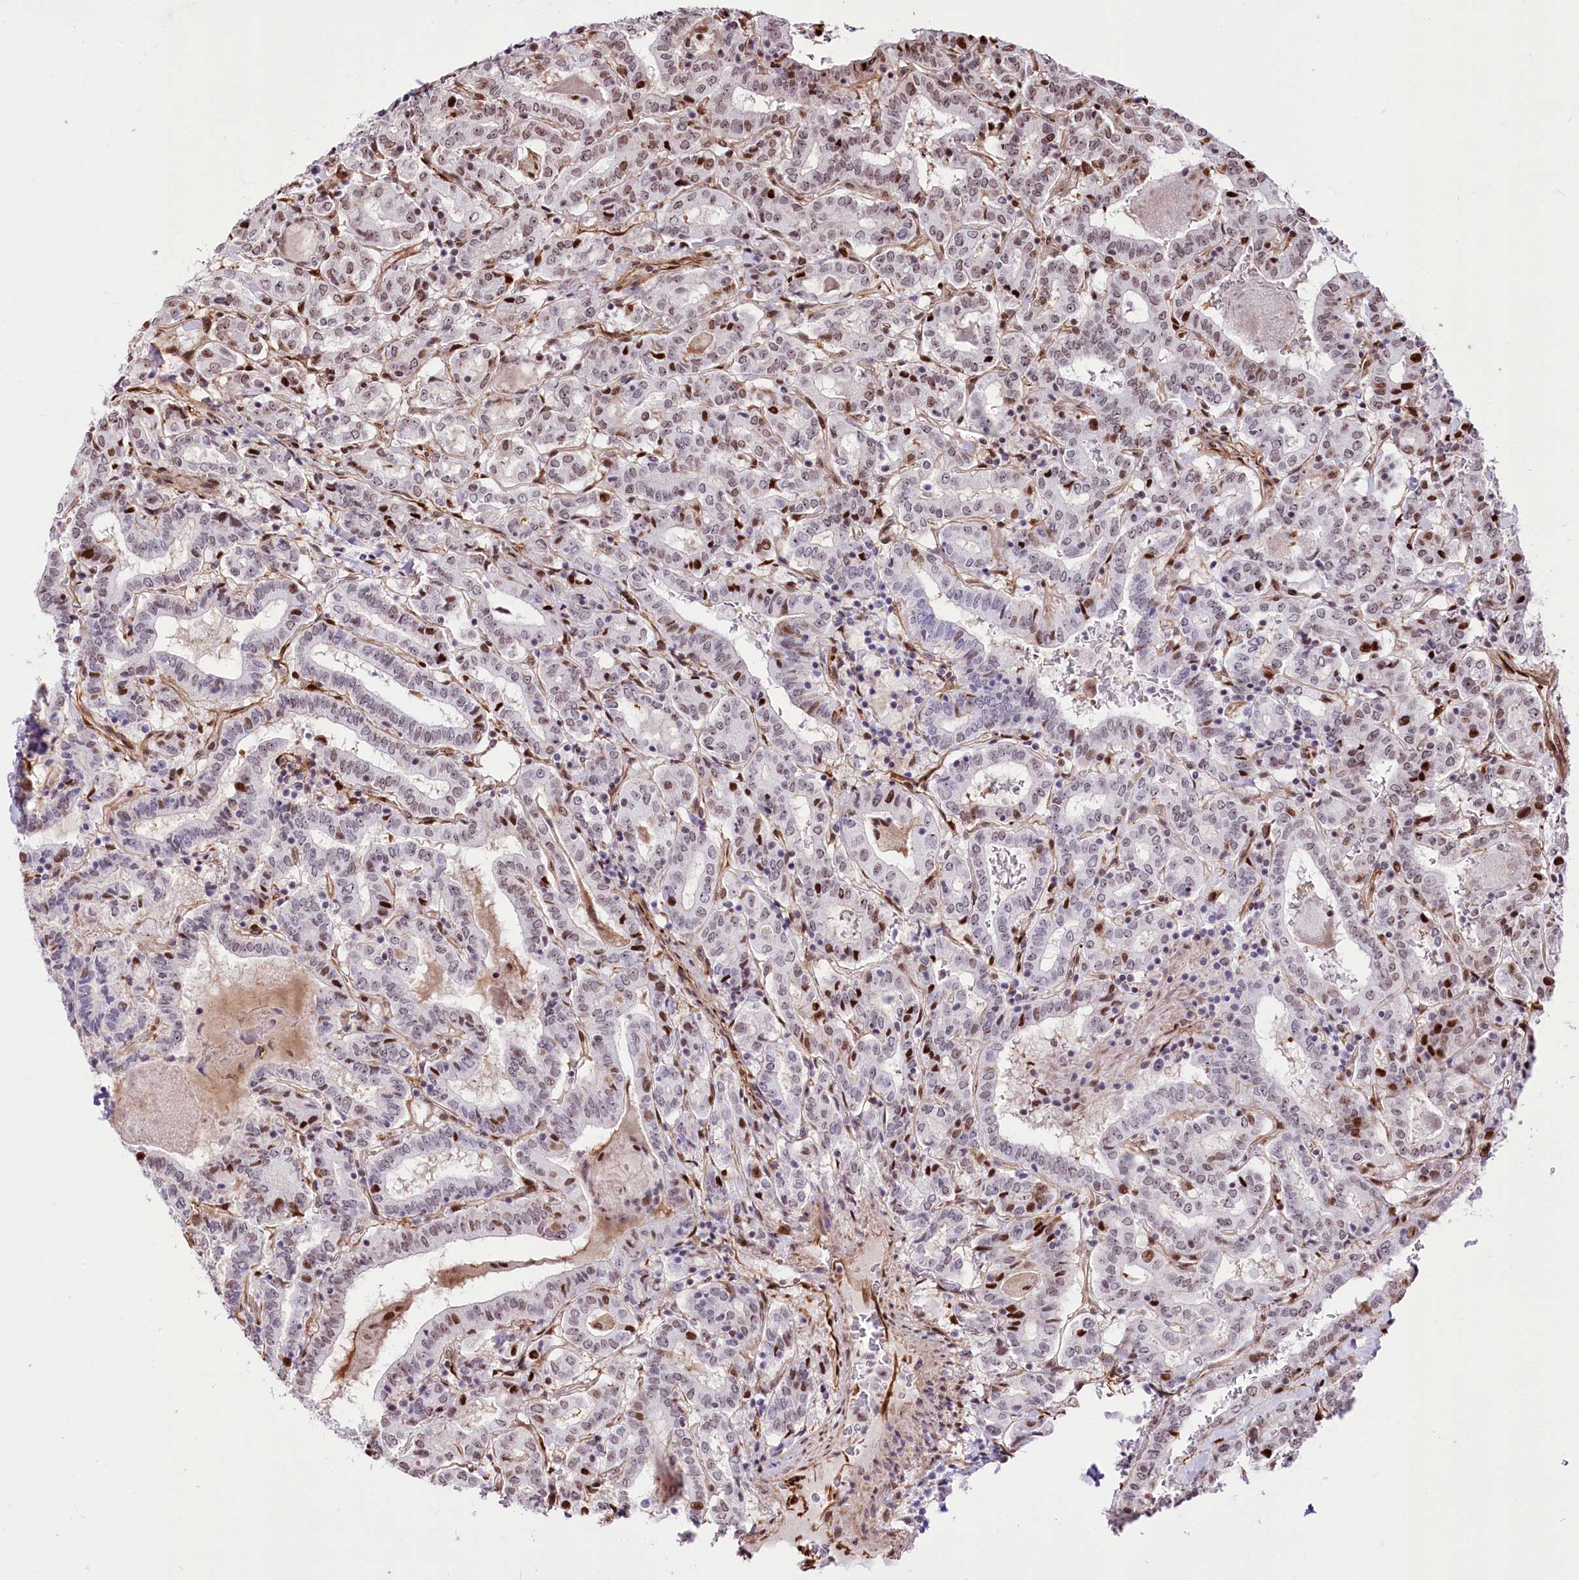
{"staining": {"intensity": "strong", "quantity": "<25%", "location": "nuclear"}, "tissue": "thyroid cancer", "cell_type": "Tumor cells", "image_type": "cancer", "snomed": [{"axis": "morphology", "description": "Papillary adenocarcinoma, NOS"}, {"axis": "topography", "description": "Thyroid gland"}], "caption": "A medium amount of strong nuclear positivity is appreciated in approximately <25% of tumor cells in thyroid cancer (papillary adenocarcinoma) tissue.", "gene": "PTMS", "patient": {"sex": "female", "age": 72}}